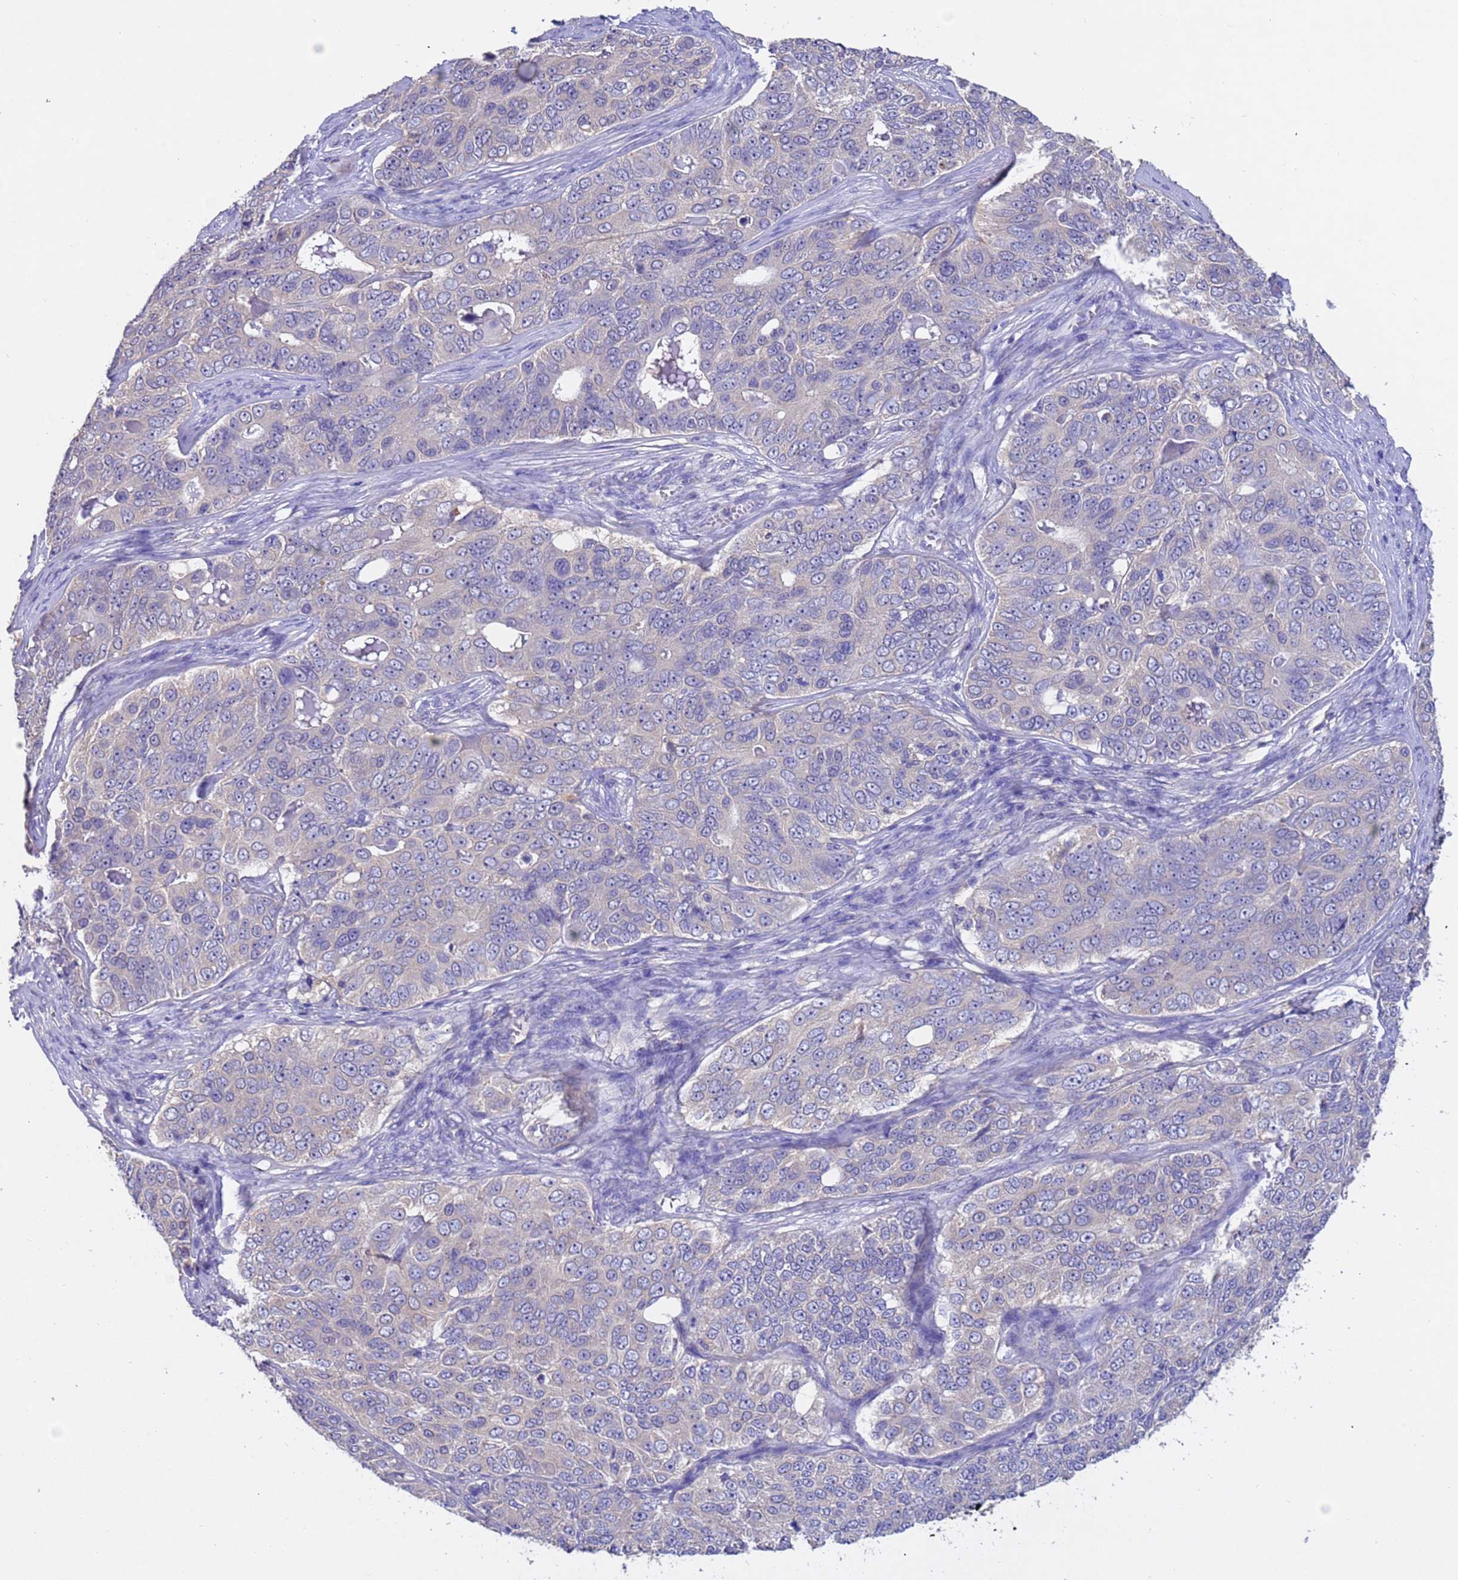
{"staining": {"intensity": "negative", "quantity": "none", "location": "none"}, "tissue": "ovarian cancer", "cell_type": "Tumor cells", "image_type": "cancer", "snomed": [{"axis": "morphology", "description": "Carcinoma, endometroid"}, {"axis": "topography", "description": "Ovary"}], "caption": "High magnification brightfield microscopy of ovarian cancer (endometroid carcinoma) stained with DAB (brown) and counterstained with hematoxylin (blue): tumor cells show no significant expression.", "gene": "SRL", "patient": {"sex": "female", "age": 51}}